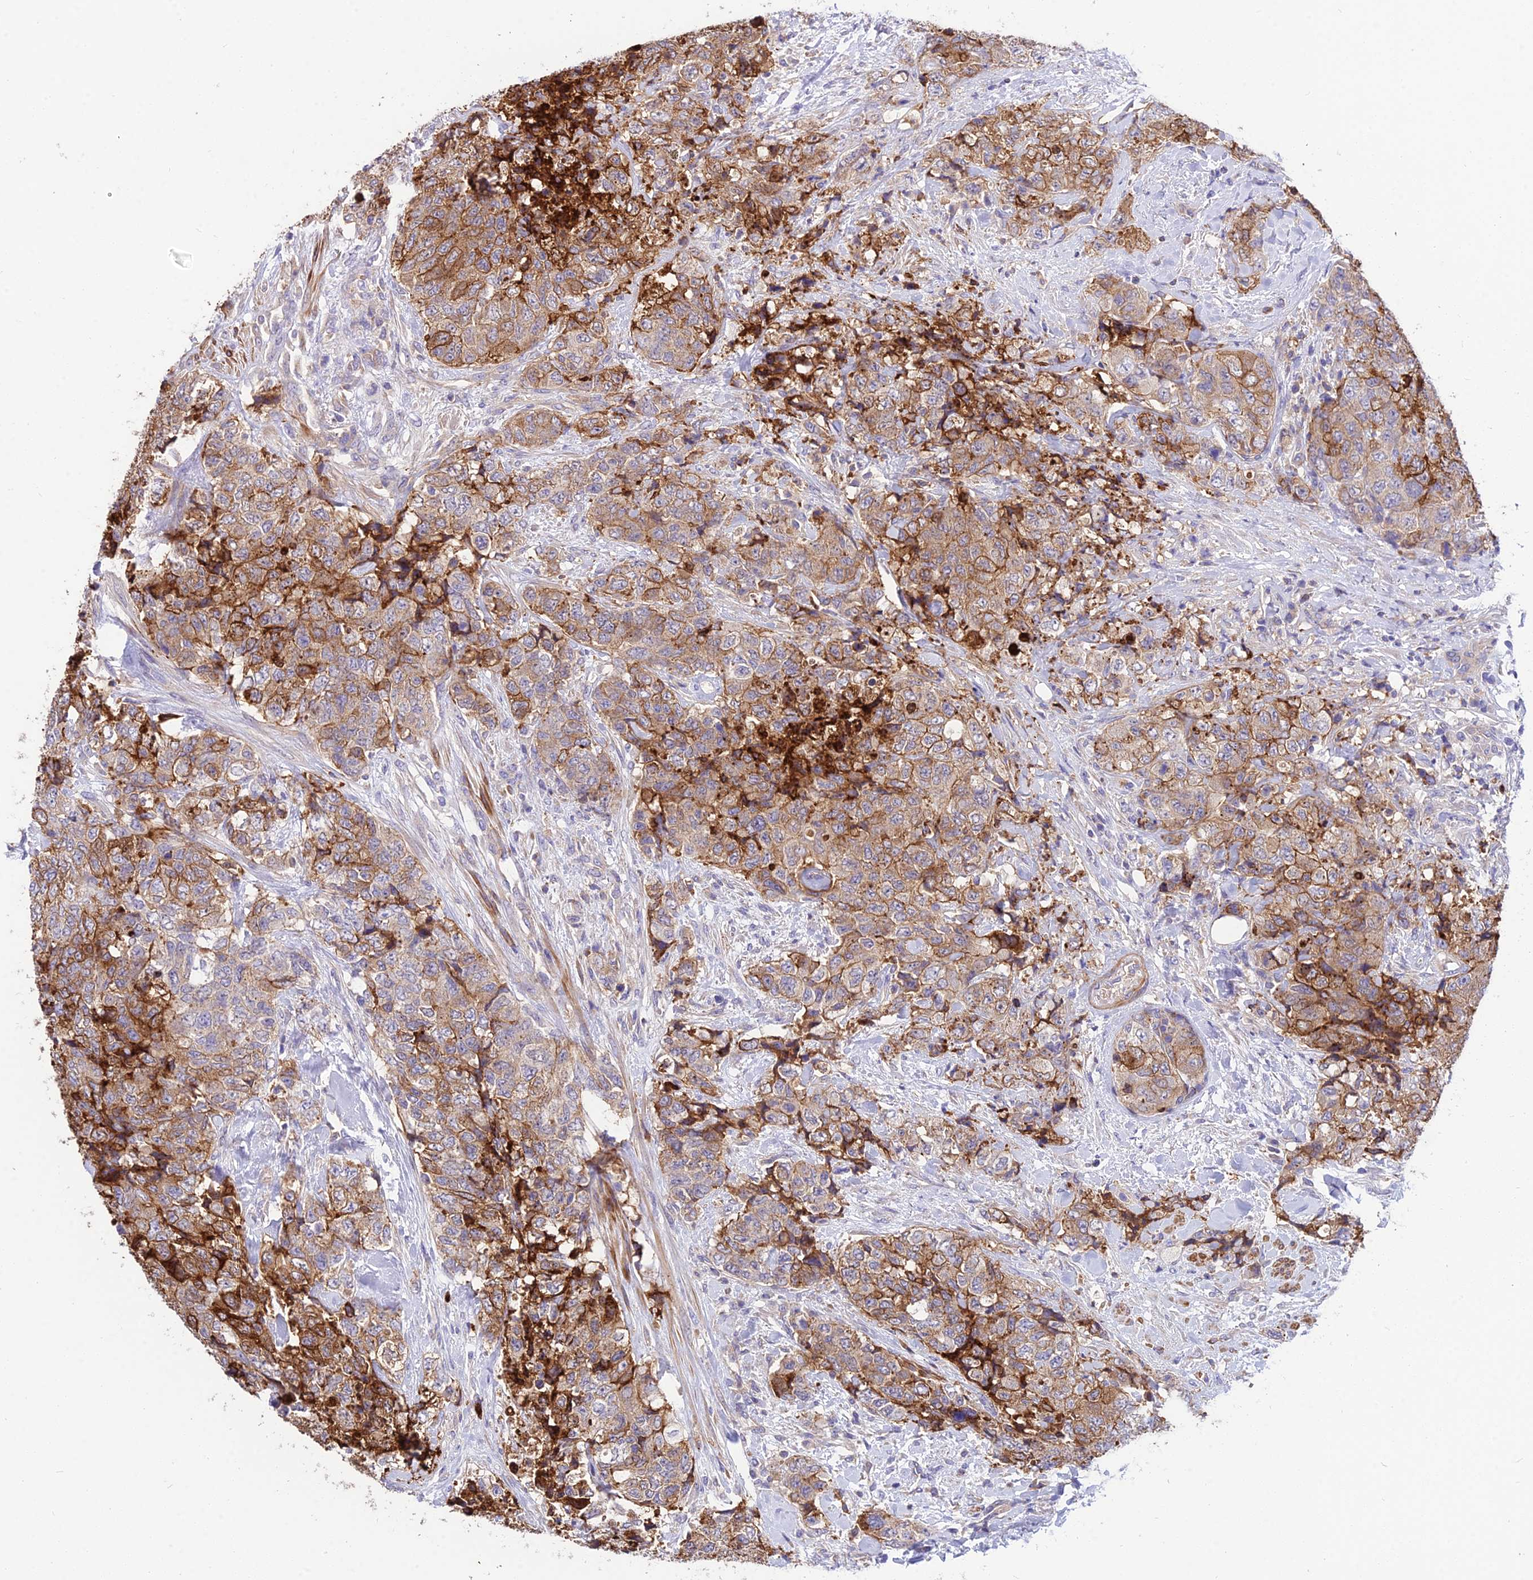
{"staining": {"intensity": "moderate", "quantity": "25%-75%", "location": "cytoplasmic/membranous"}, "tissue": "urothelial cancer", "cell_type": "Tumor cells", "image_type": "cancer", "snomed": [{"axis": "morphology", "description": "Urothelial carcinoma, High grade"}, {"axis": "topography", "description": "Urinary bladder"}], "caption": "Tumor cells show moderate cytoplasmic/membranous positivity in approximately 25%-75% of cells in urothelial cancer. Using DAB (3,3'-diaminobenzidine) (brown) and hematoxylin (blue) stains, captured at high magnification using brightfield microscopy.", "gene": "TRIM43B", "patient": {"sex": "female", "age": 78}}